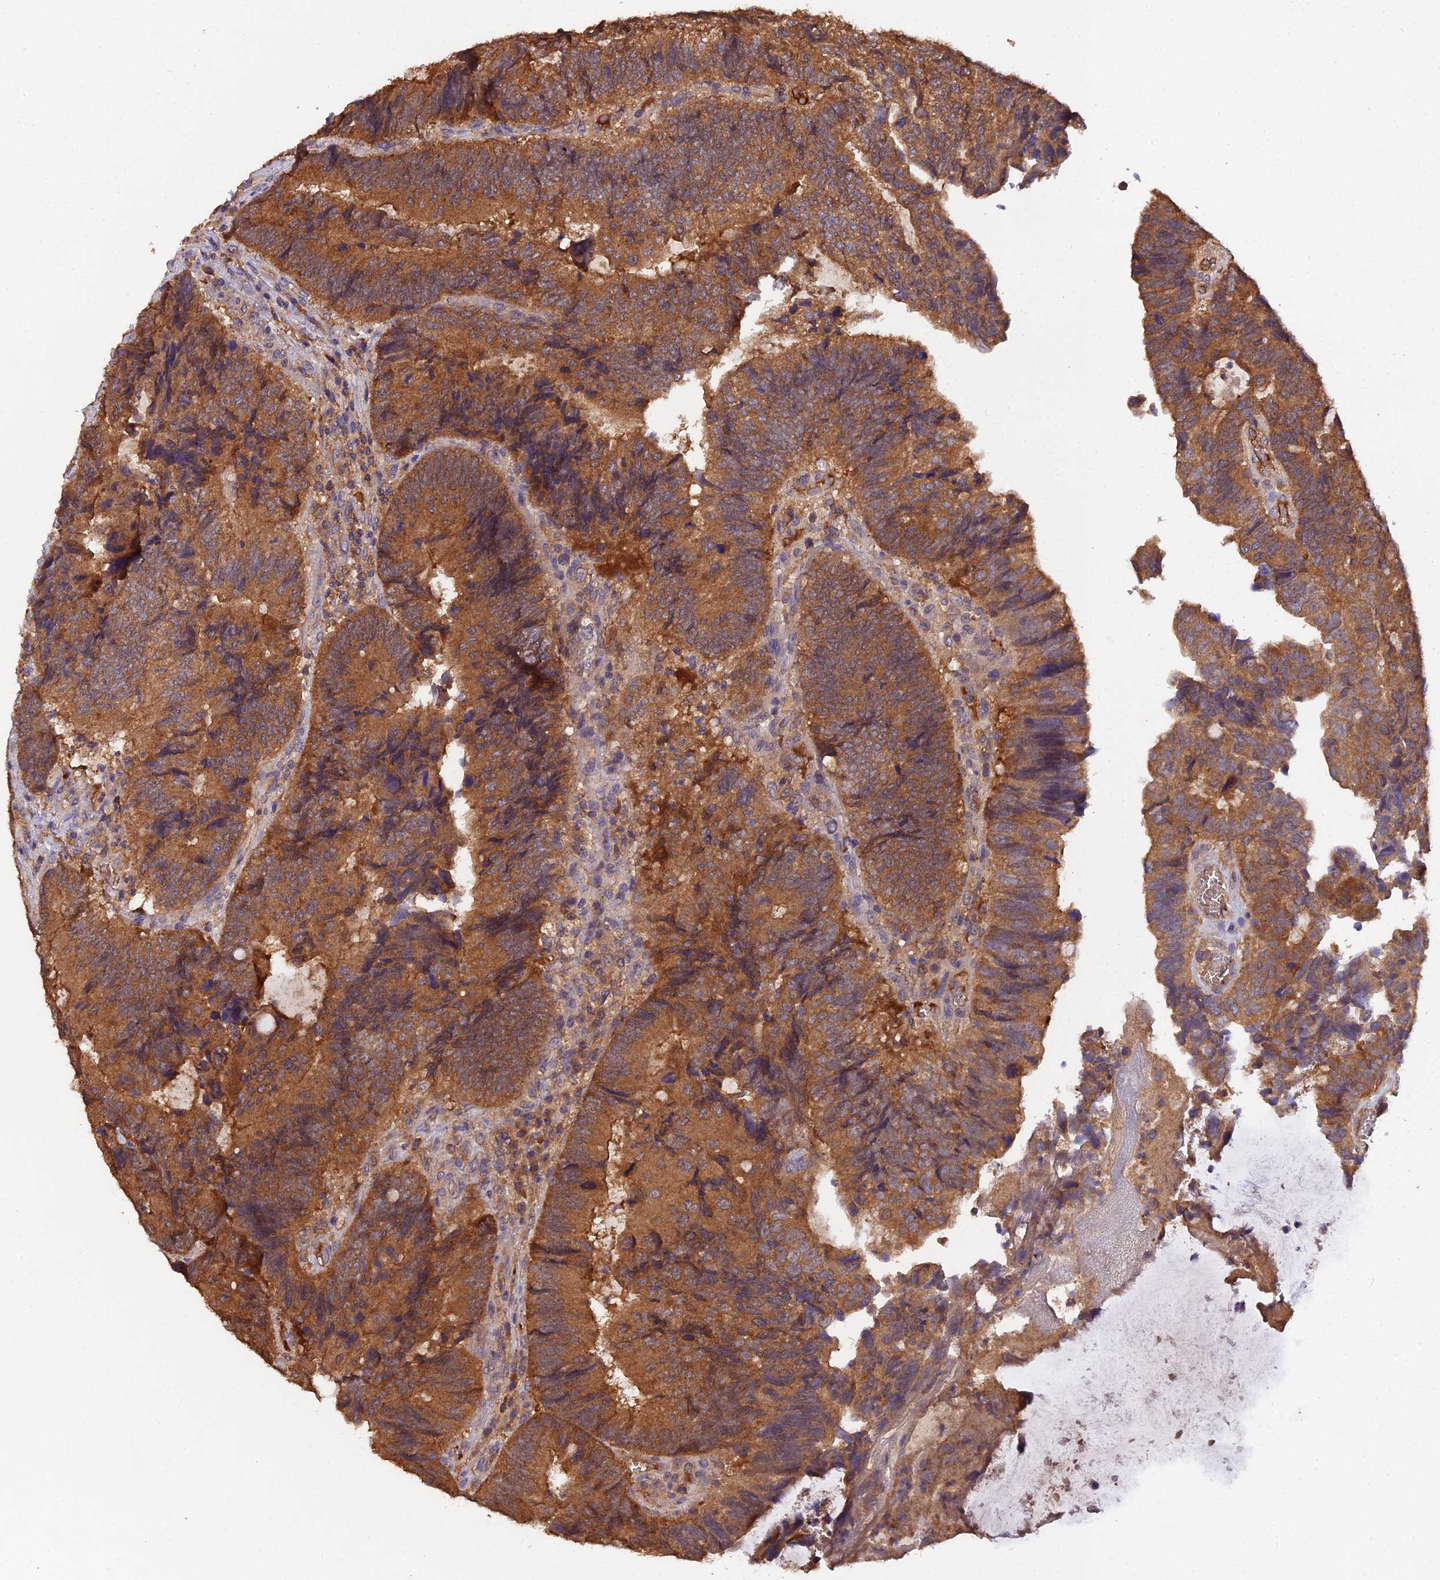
{"staining": {"intensity": "moderate", "quantity": ">75%", "location": "cytoplasmic/membranous"}, "tissue": "colorectal cancer", "cell_type": "Tumor cells", "image_type": "cancer", "snomed": [{"axis": "morphology", "description": "Adenocarcinoma, NOS"}, {"axis": "topography", "description": "Colon"}], "caption": "High-magnification brightfield microscopy of colorectal adenocarcinoma stained with DAB (3,3'-diaminobenzidine) (brown) and counterstained with hematoxylin (blue). tumor cells exhibit moderate cytoplasmic/membranous expression is identified in approximately>75% of cells.", "gene": "TMEM258", "patient": {"sex": "female", "age": 67}}